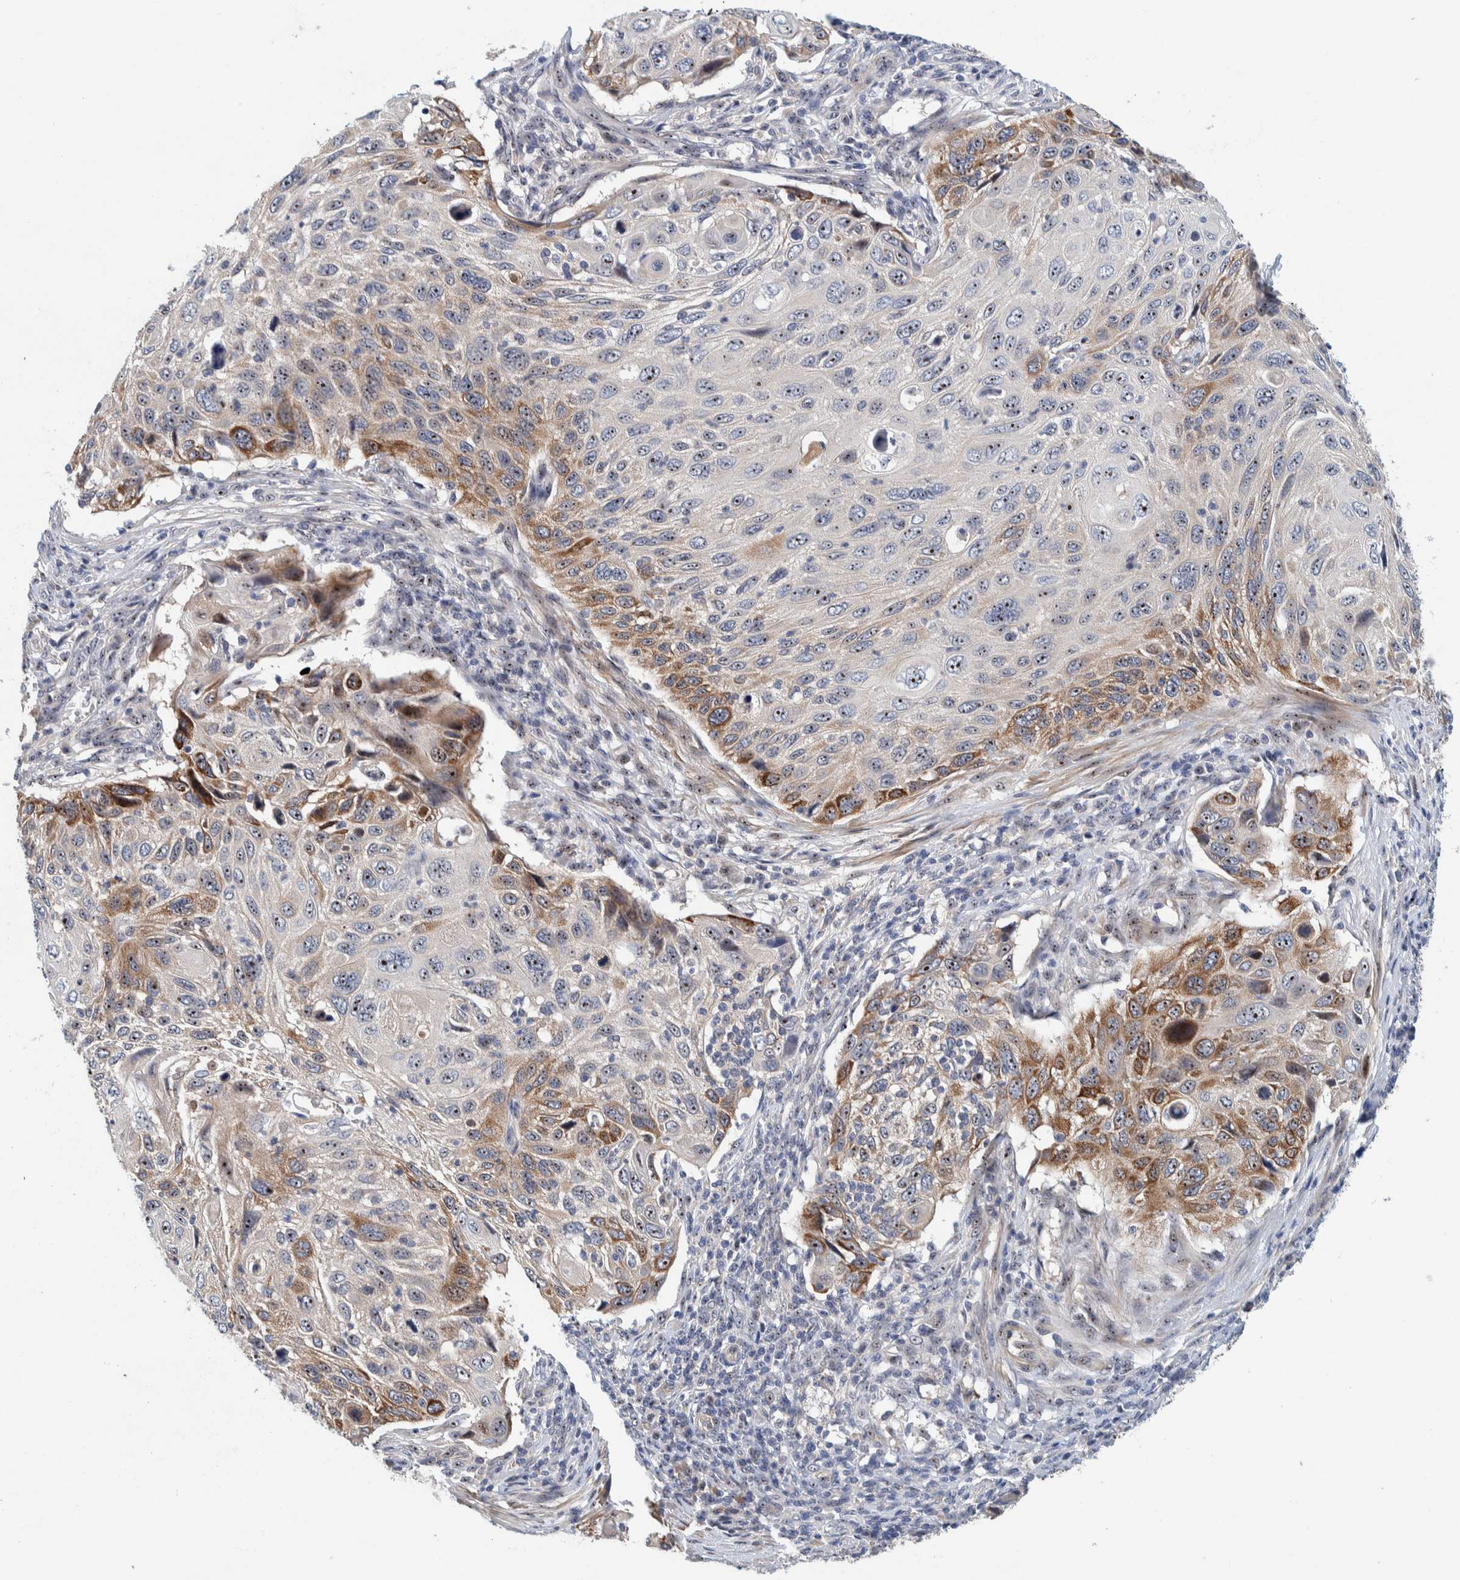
{"staining": {"intensity": "moderate", "quantity": ">75%", "location": "cytoplasmic/membranous,nuclear"}, "tissue": "cervical cancer", "cell_type": "Tumor cells", "image_type": "cancer", "snomed": [{"axis": "morphology", "description": "Squamous cell carcinoma, NOS"}, {"axis": "topography", "description": "Cervix"}], "caption": "An image of human cervical squamous cell carcinoma stained for a protein shows moderate cytoplasmic/membranous and nuclear brown staining in tumor cells. Ihc stains the protein in brown and the nuclei are stained blue.", "gene": "NOL11", "patient": {"sex": "female", "age": 70}}